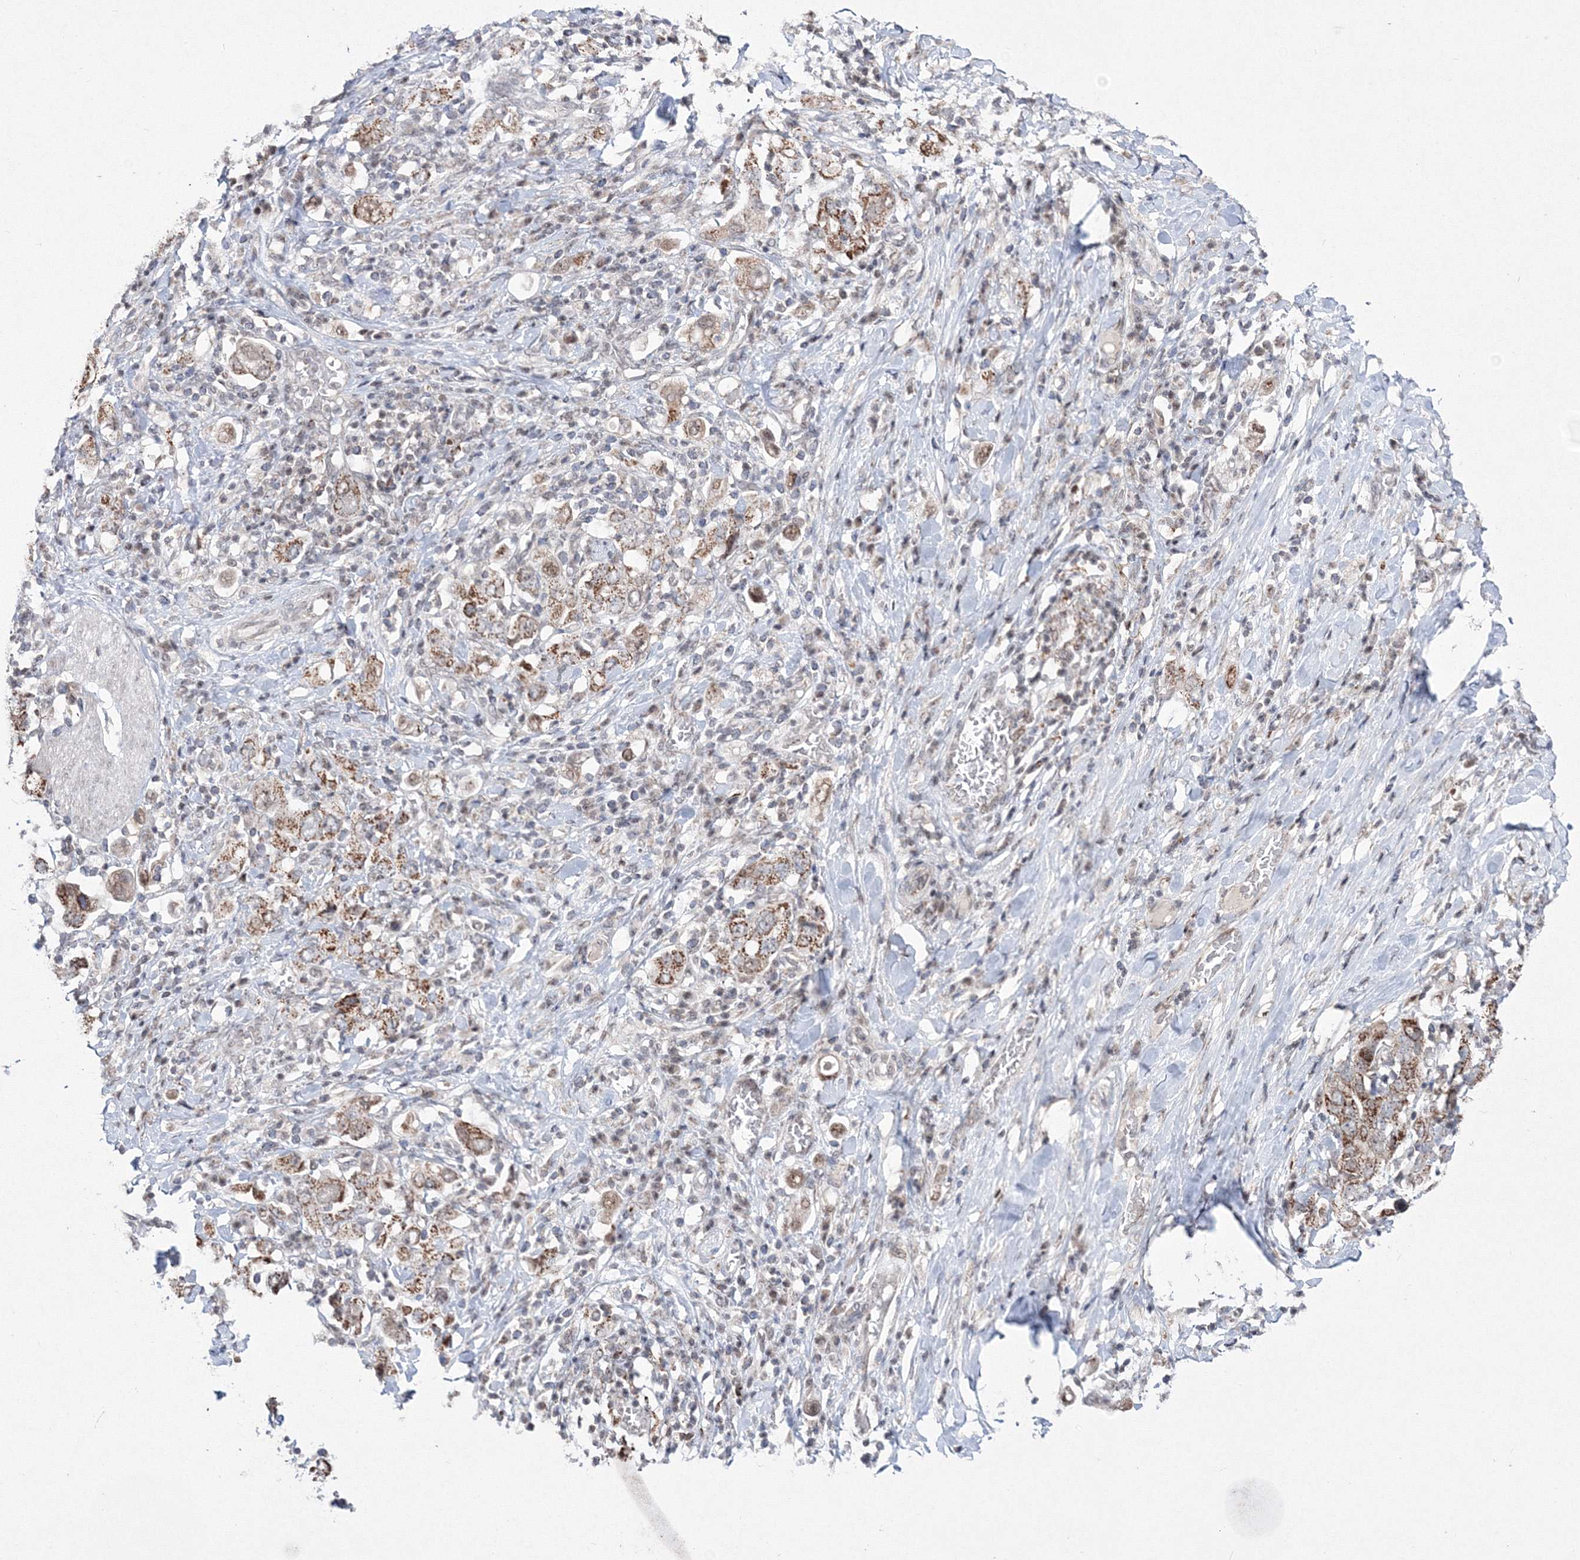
{"staining": {"intensity": "moderate", "quantity": ">75%", "location": "cytoplasmic/membranous"}, "tissue": "stomach cancer", "cell_type": "Tumor cells", "image_type": "cancer", "snomed": [{"axis": "morphology", "description": "Adenocarcinoma, NOS"}, {"axis": "topography", "description": "Stomach, upper"}], "caption": "A high-resolution image shows IHC staining of stomach adenocarcinoma, which shows moderate cytoplasmic/membranous staining in about >75% of tumor cells.", "gene": "GRSF1", "patient": {"sex": "male", "age": 62}}